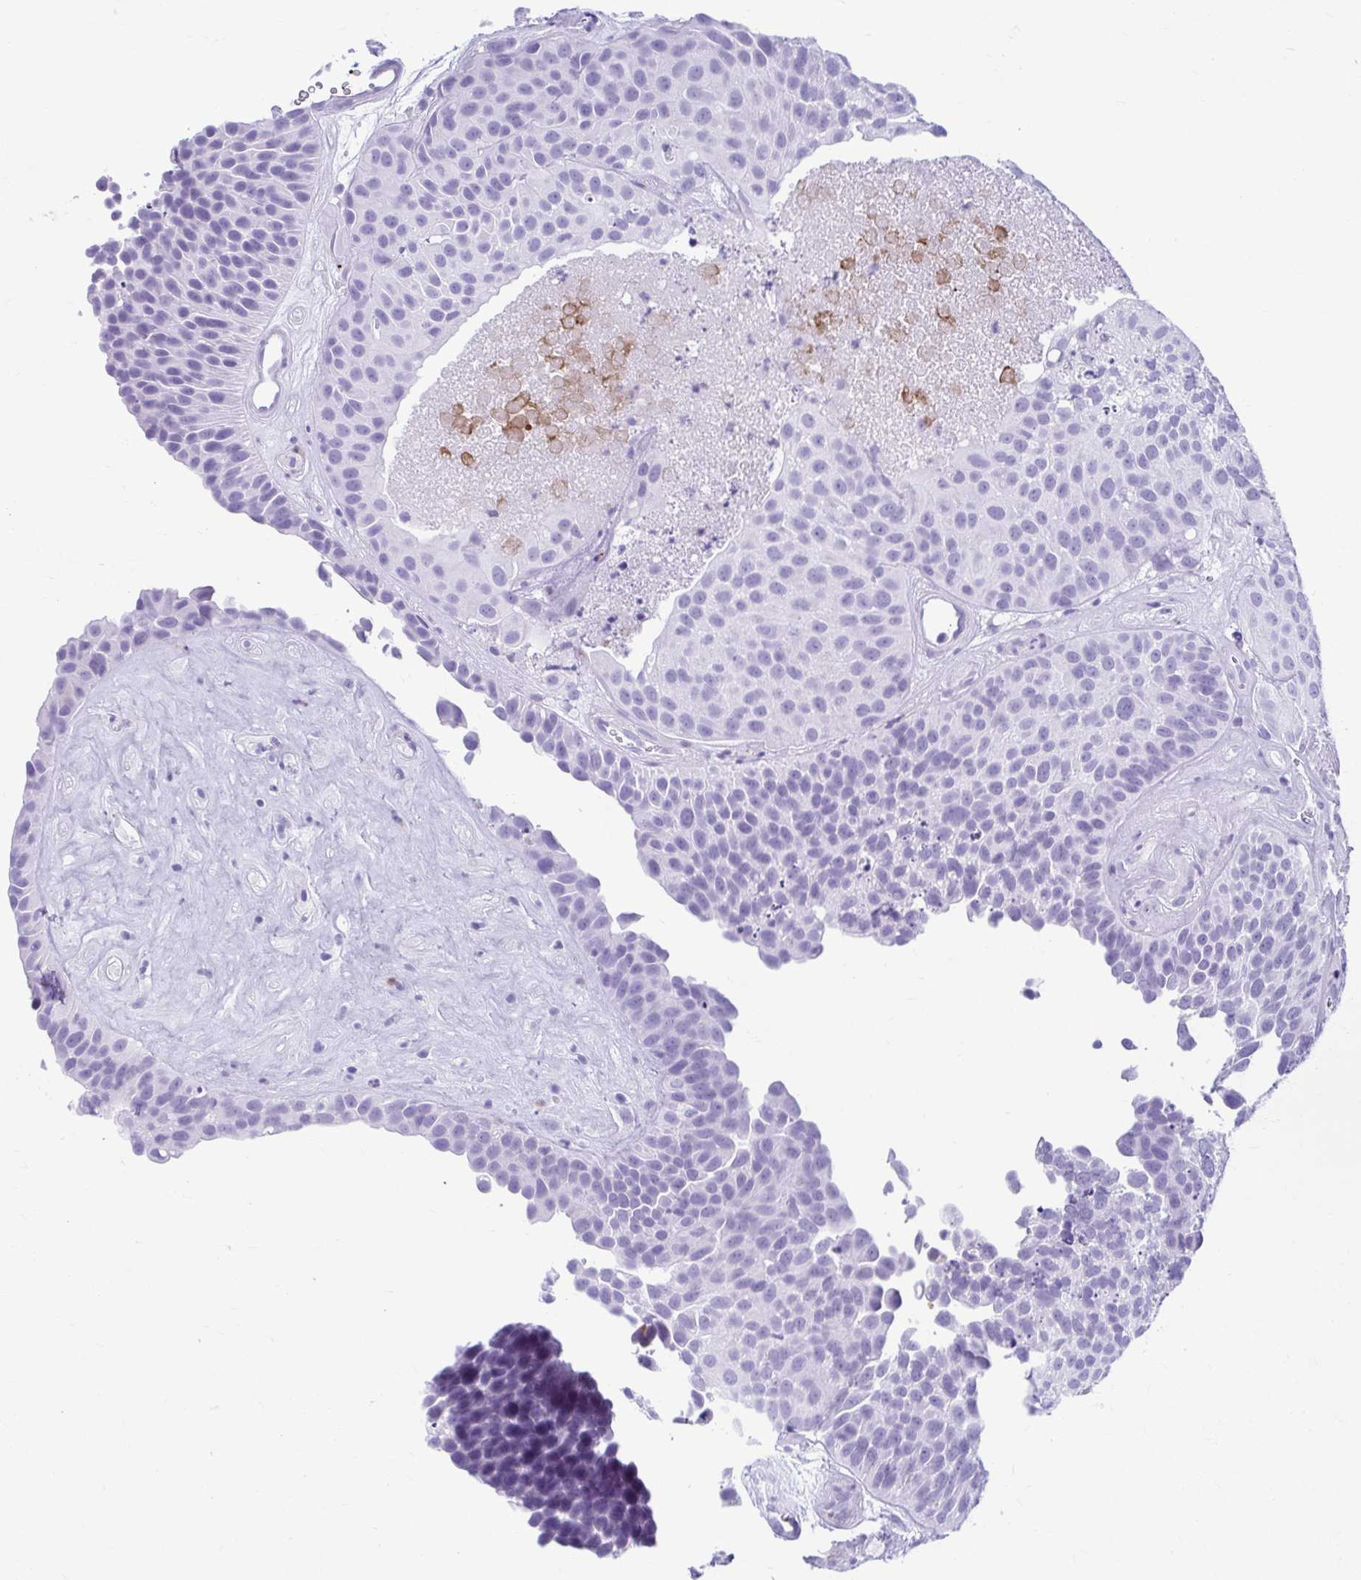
{"staining": {"intensity": "negative", "quantity": "none", "location": "none"}, "tissue": "urothelial cancer", "cell_type": "Tumor cells", "image_type": "cancer", "snomed": [{"axis": "morphology", "description": "Urothelial carcinoma, Low grade"}, {"axis": "topography", "description": "Urinary bladder"}], "caption": "IHC image of human low-grade urothelial carcinoma stained for a protein (brown), which exhibits no expression in tumor cells.", "gene": "TCEAL3", "patient": {"sex": "male", "age": 76}}